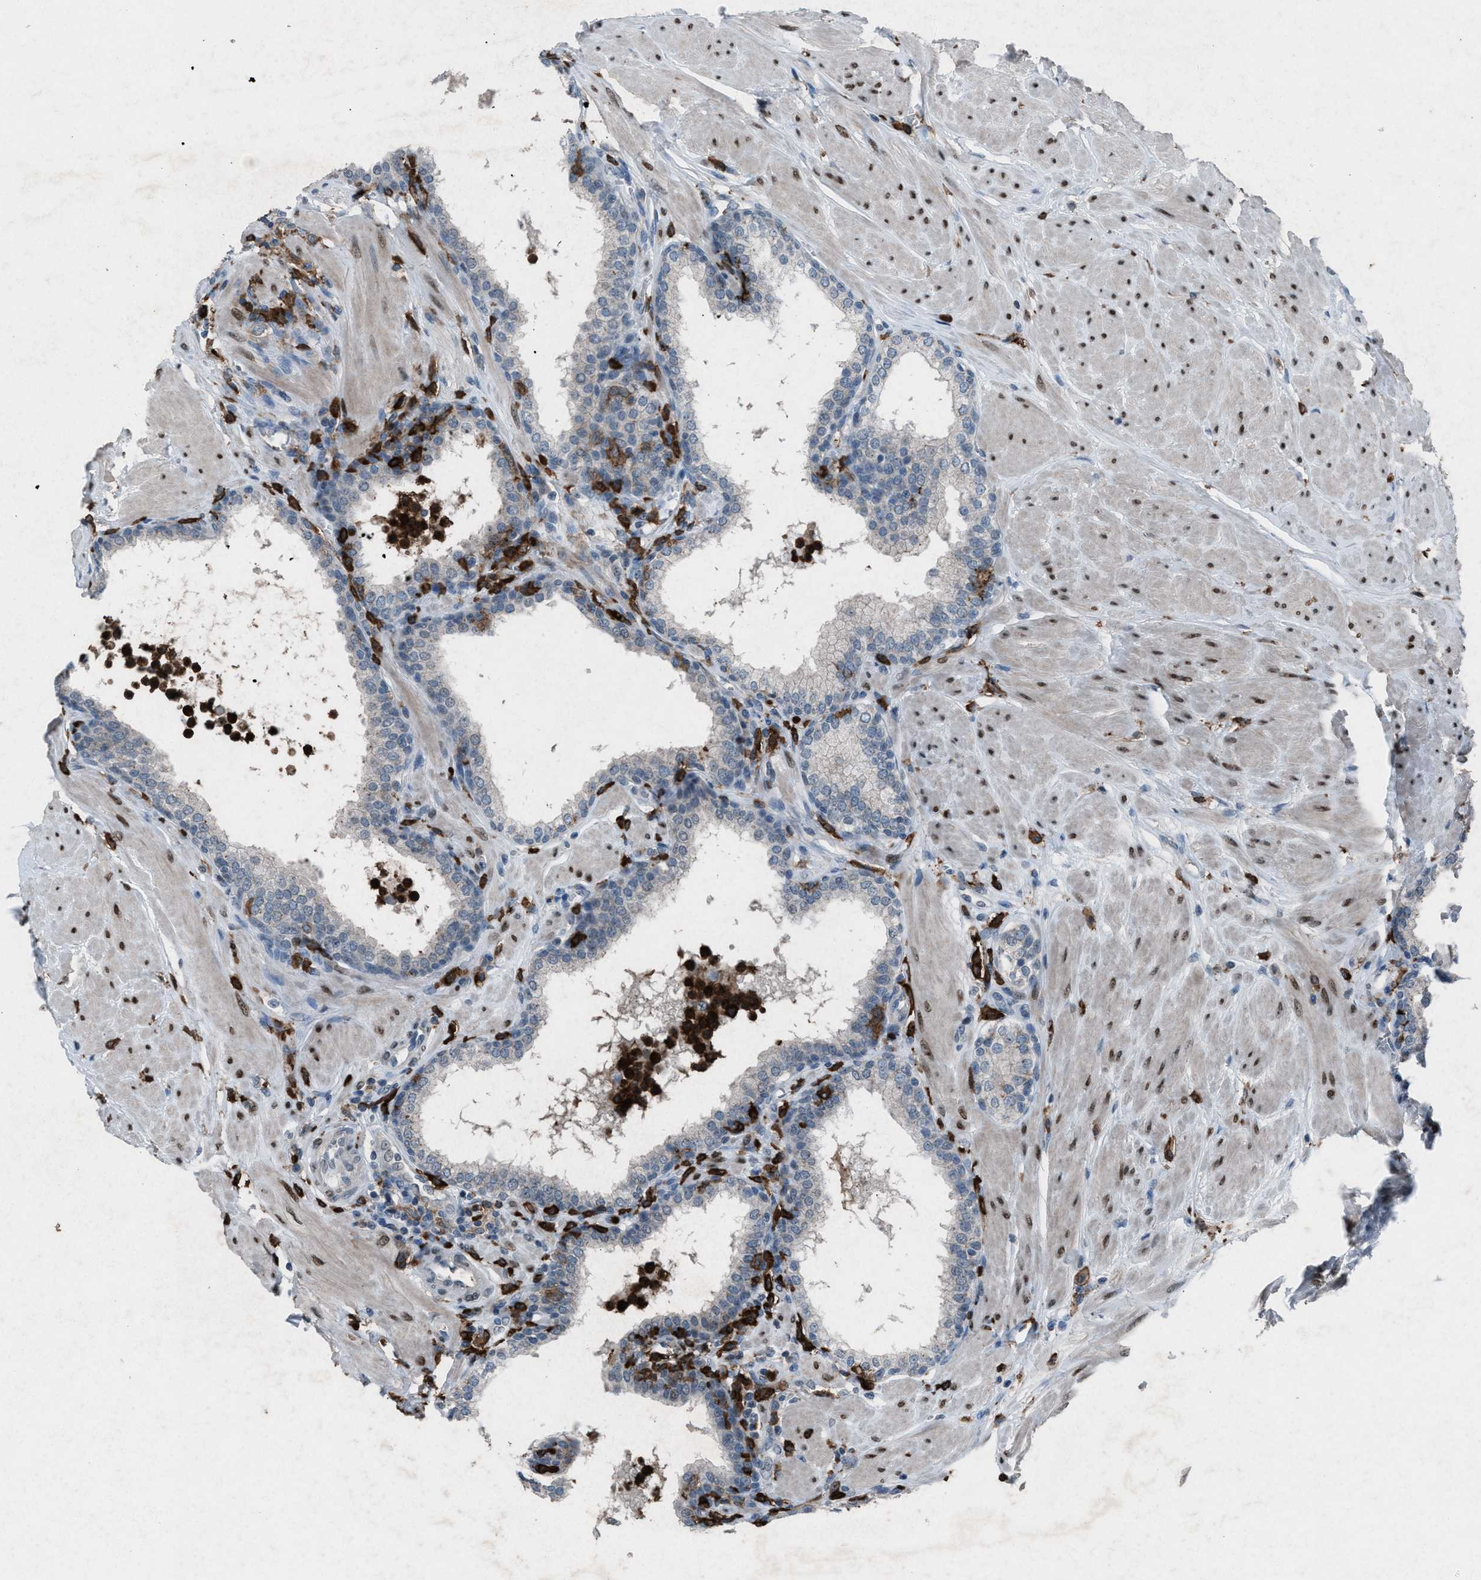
{"staining": {"intensity": "weak", "quantity": "25%-75%", "location": "cytoplasmic/membranous"}, "tissue": "prostate", "cell_type": "Glandular cells", "image_type": "normal", "snomed": [{"axis": "morphology", "description": "Normal tissue, NOS"}, {"axis": "topography", "description": "Prostate"}], "caption": "Prostate stained for a protein displays weak cytoplasmic/membranous positivity in glandular cells. The protein of interest is stained brown, and the nuclei are stained in blue (DAB IHC with brightfield microscopy, high magnification).", "gene": "FCER1G", "patient": {"sex": "male", "age": 51}}